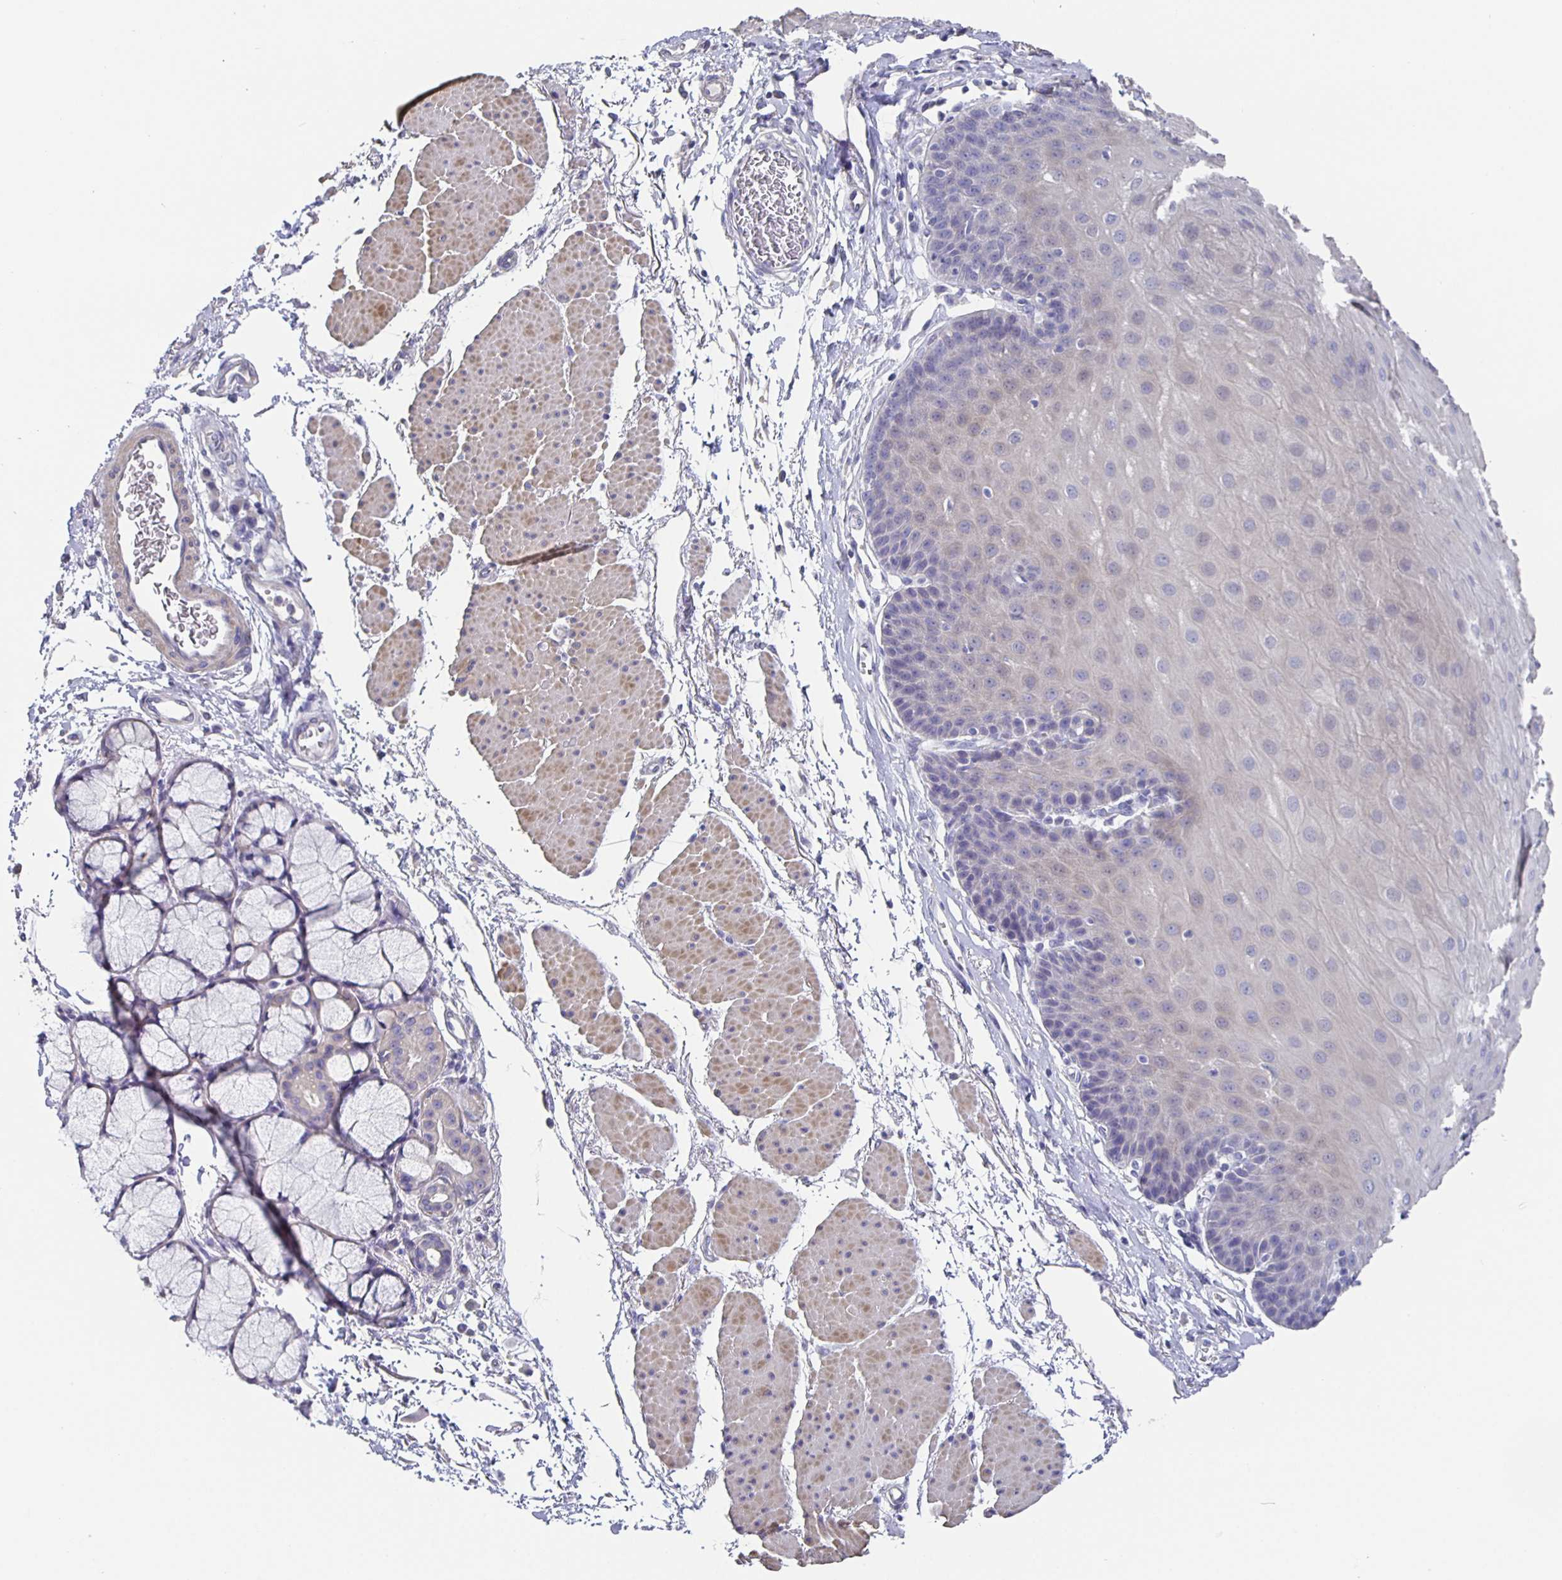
{"staining": {"intensity": "negative", "quantity": "none", "location": "none"}, "tissue": "esophagus", "cell_type": "Squamous epithelial cells", "image_type": "normal", "snomed": [{"axis": "morphology", "description": "Normal tissue, NOS"}, {"axis": "topography", "description": "Esophagus"}], "caption": "Squamous epithelial cells are negative for brown protein staining in unremarkable esophagus.", "gene": "CFAP74", "patient": {"sex": "female", "age": 81}}